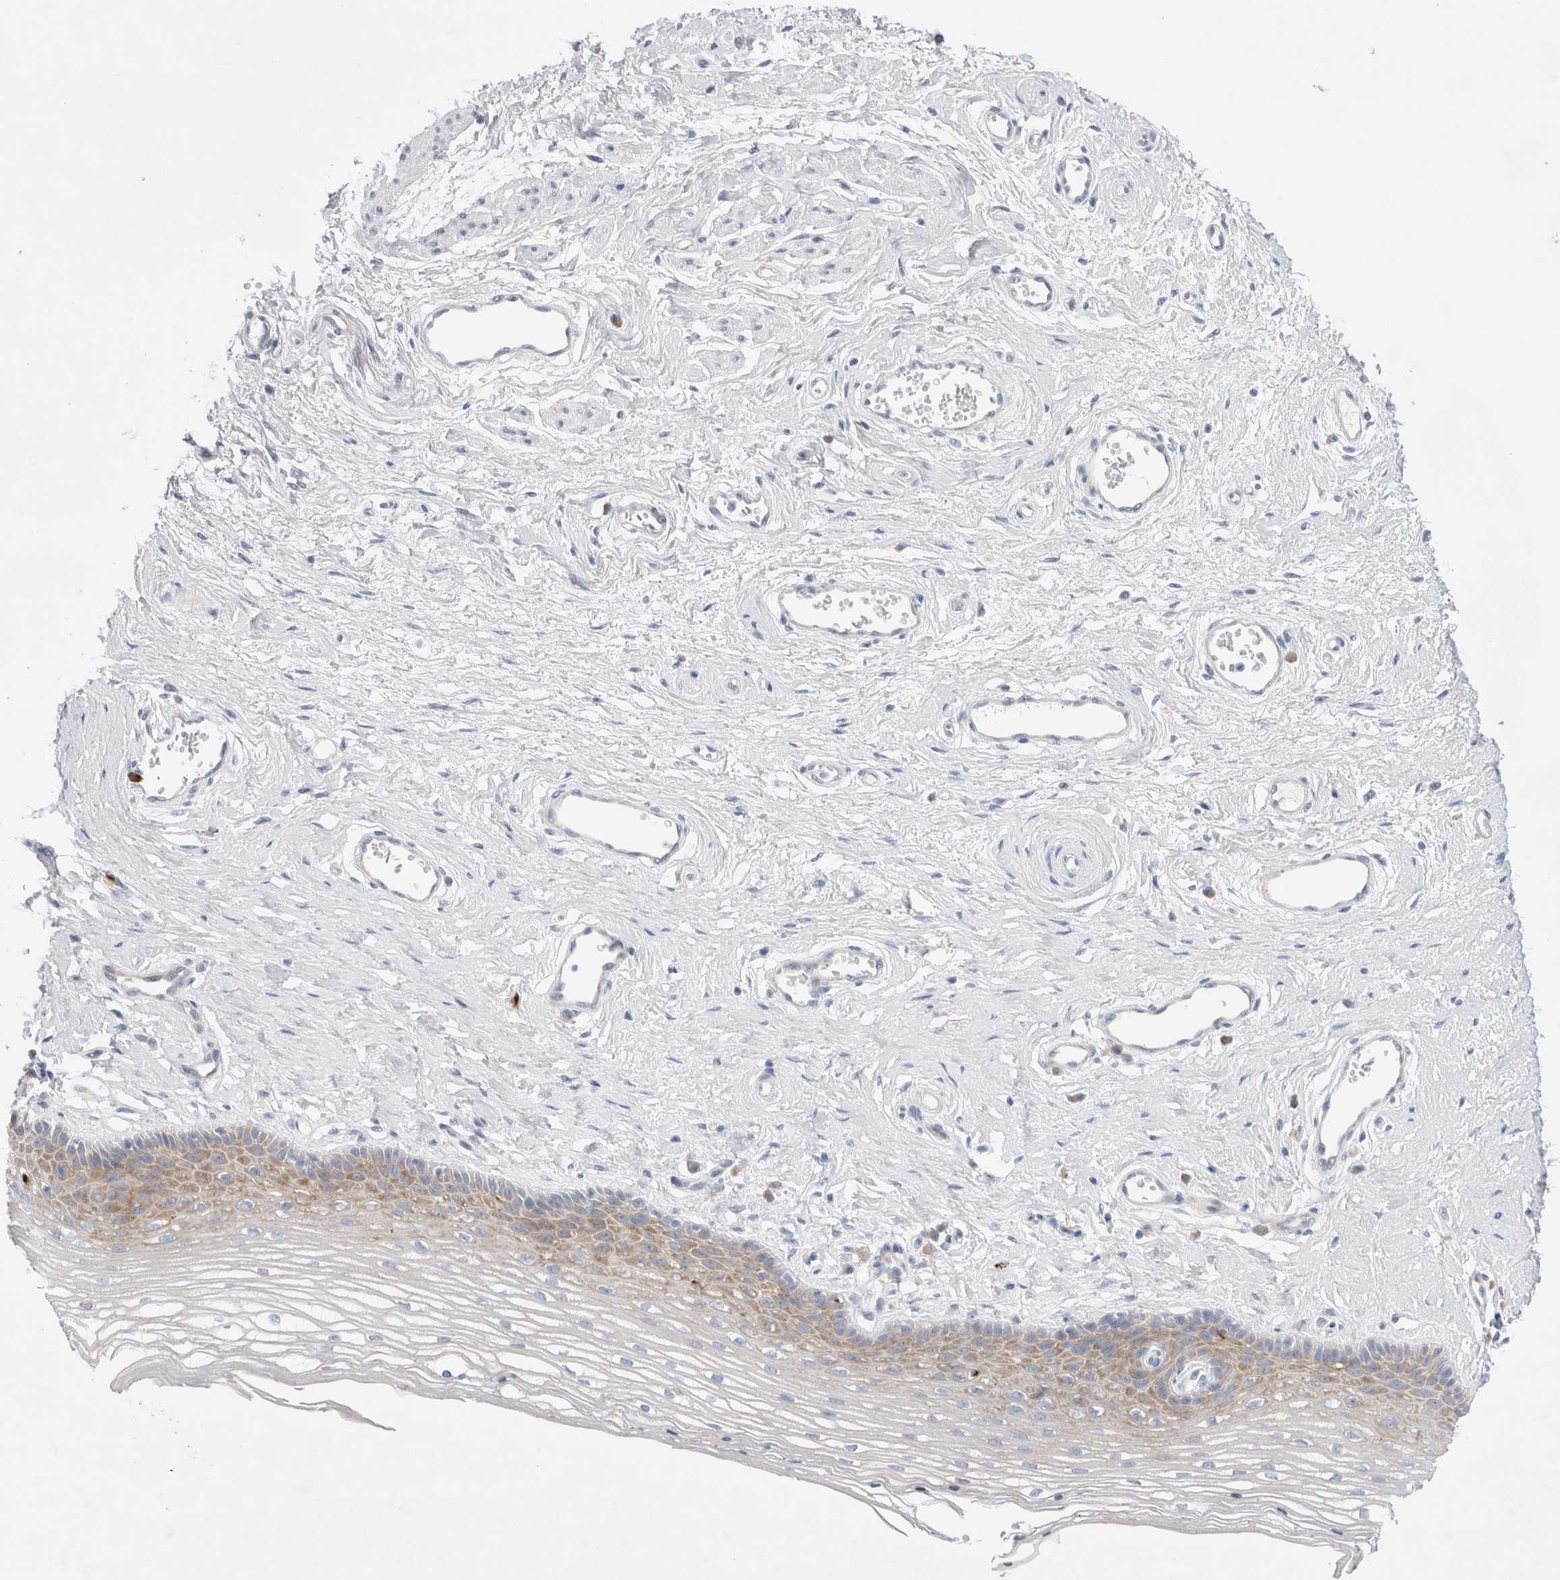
{"staining": {"intensity": "weak", "quantity": "25%-75%", "location": "cytoplasmic/membranous"}, "tissue": "vagina", "cell_type": "Squamous epithelial cells", "image_type": "normal", "snomed": [{"axis": "morphology", "description": "Normal tissue, NOS"}, {"axis": "topography", "description": "Vagina"}], "caption": "The histopathology image displays staining of benign vagina, revealing weak cytoplasmic/membranous protein staining (brown color) within squamous epithelial cells.", "gene": "RBM12B", "patient": {"sex": "female", "age": 46}}